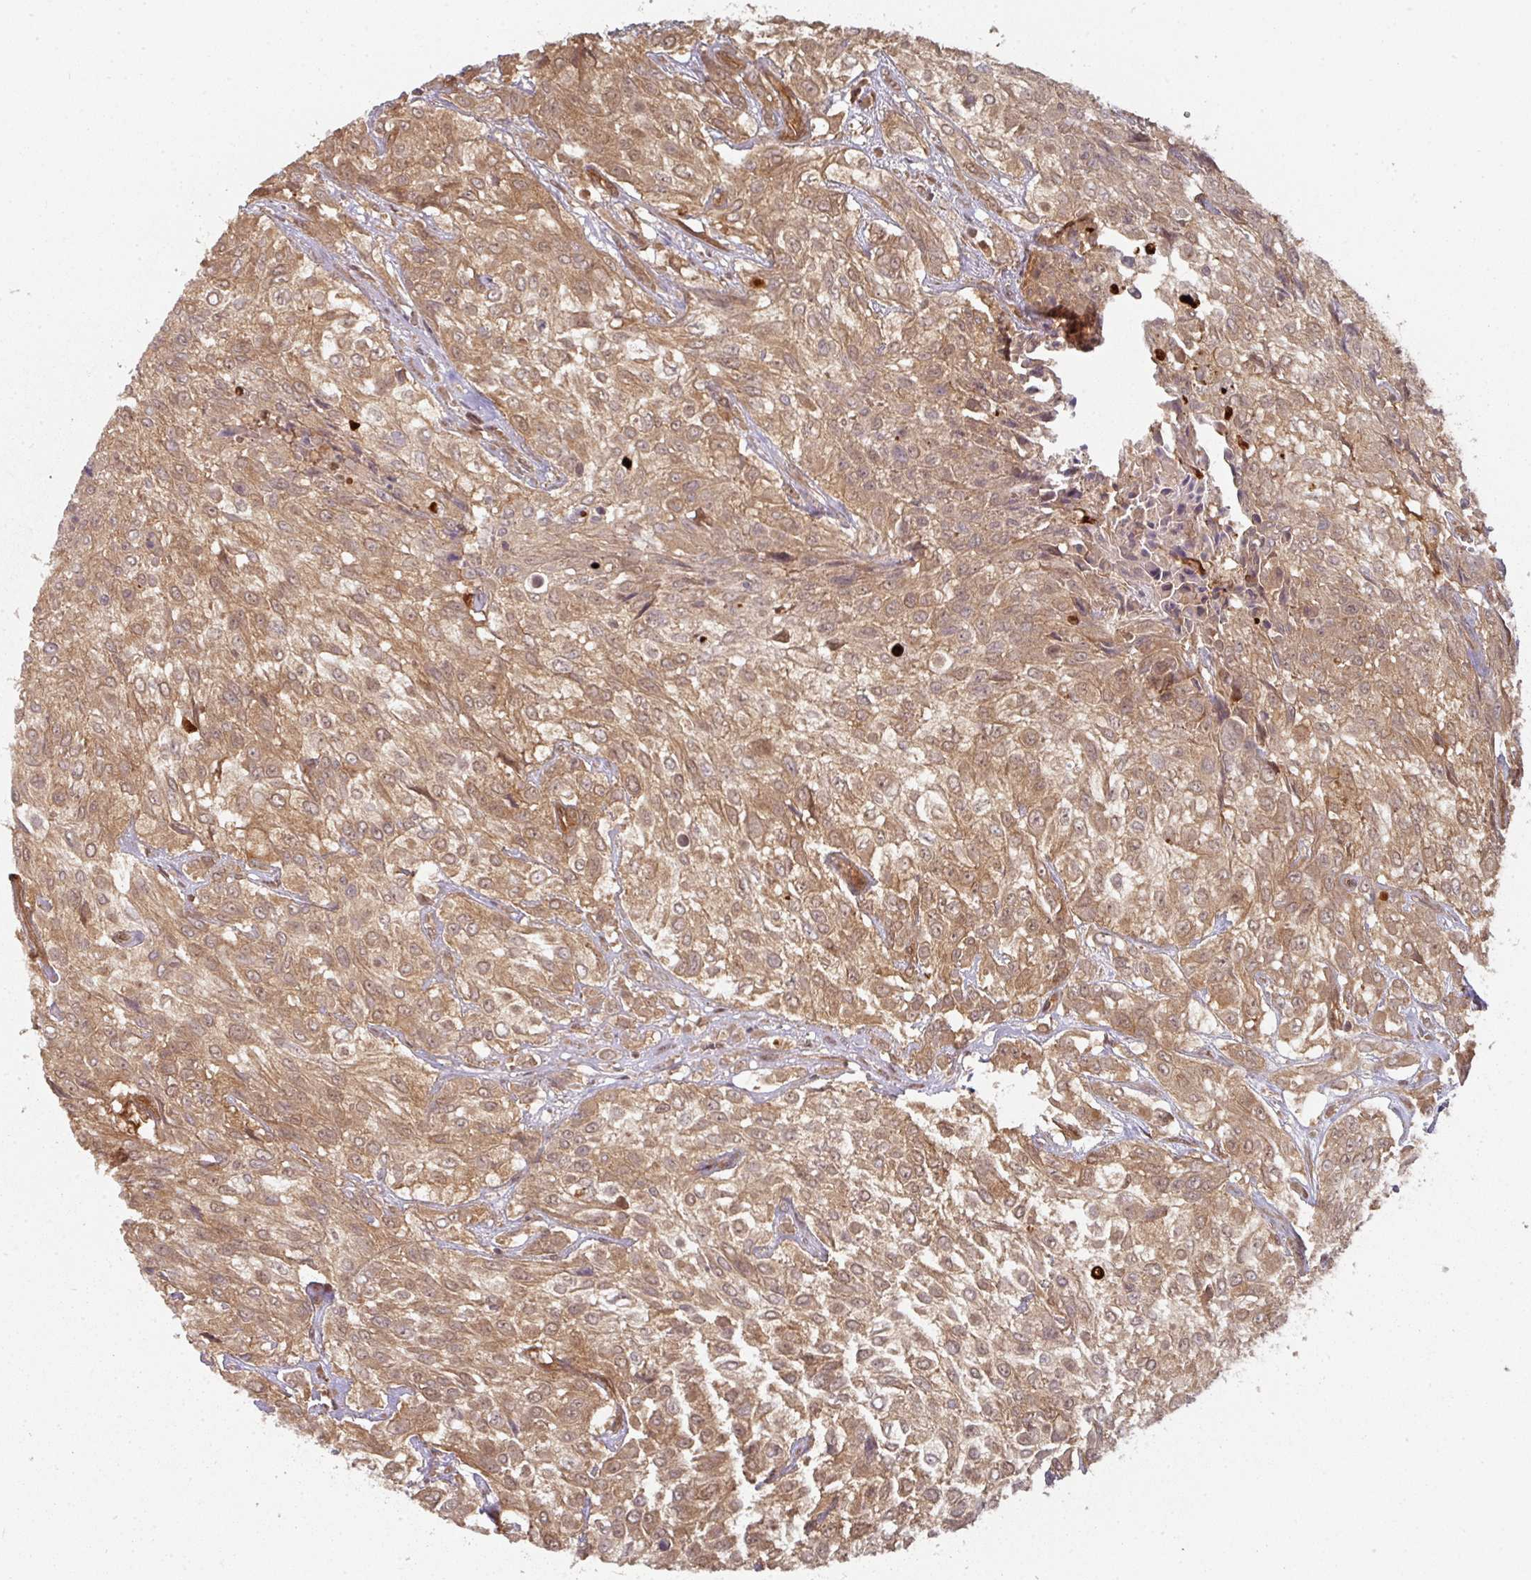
{"staining": {"intensity": "moderate", "quantity": ">75%", "location": "cytoplasmic/membranous"}, "tissue": "urothelial cancer", "cell_type": "Tumor cells", "image_type": "cancer", "snomed": [{"axis": "morphology", "description": "Urothelial carcinoma, High grade"}, {"axis": "topography", "description": "Urinary bladder"}], "caption": "Urothelial cancer stained with IHC displays moderate cytoplasmic/membranous positivity in about >75% of tumor cells.", "gene": "EIF4EBP2", "patient": {"sex": "male", "age": 57}}